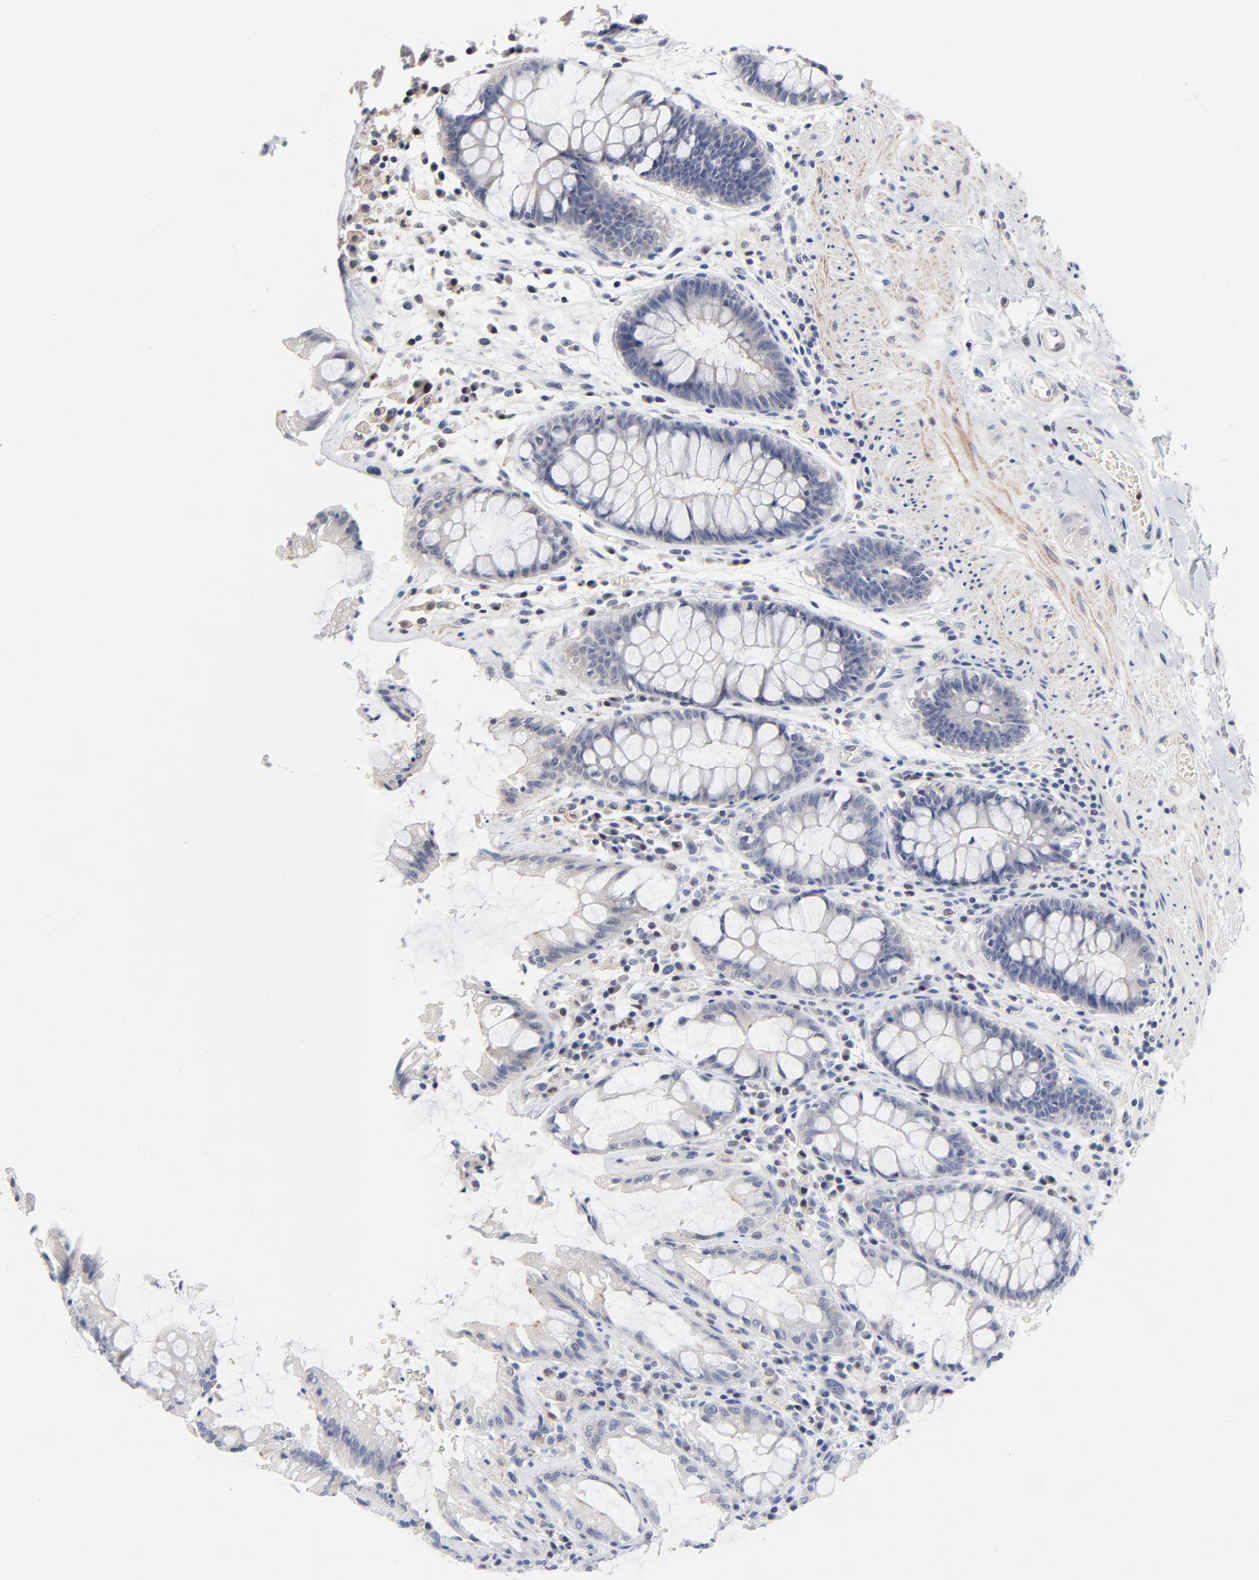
{"staining": {"intensity": "negative", "quantity": "none", "location": "none"}, "tissue": "rectum", "cell_type": "Glandular cells", "image_type": "normal", "snomed": [{"axis": "morphology", "description": "Normal tissue, NOS"}, {"axis": "topography", "description": "Rectum"}], "caption": "This photomicrograph is of normal rectum stained with immunohistochemistry (IHC) to label a protein in brown with the nuclei are counter-stained blue. There is no positivity in glandular cells.", "gene": "AADAC", "patient": {"sex": "female", "age": 46}}